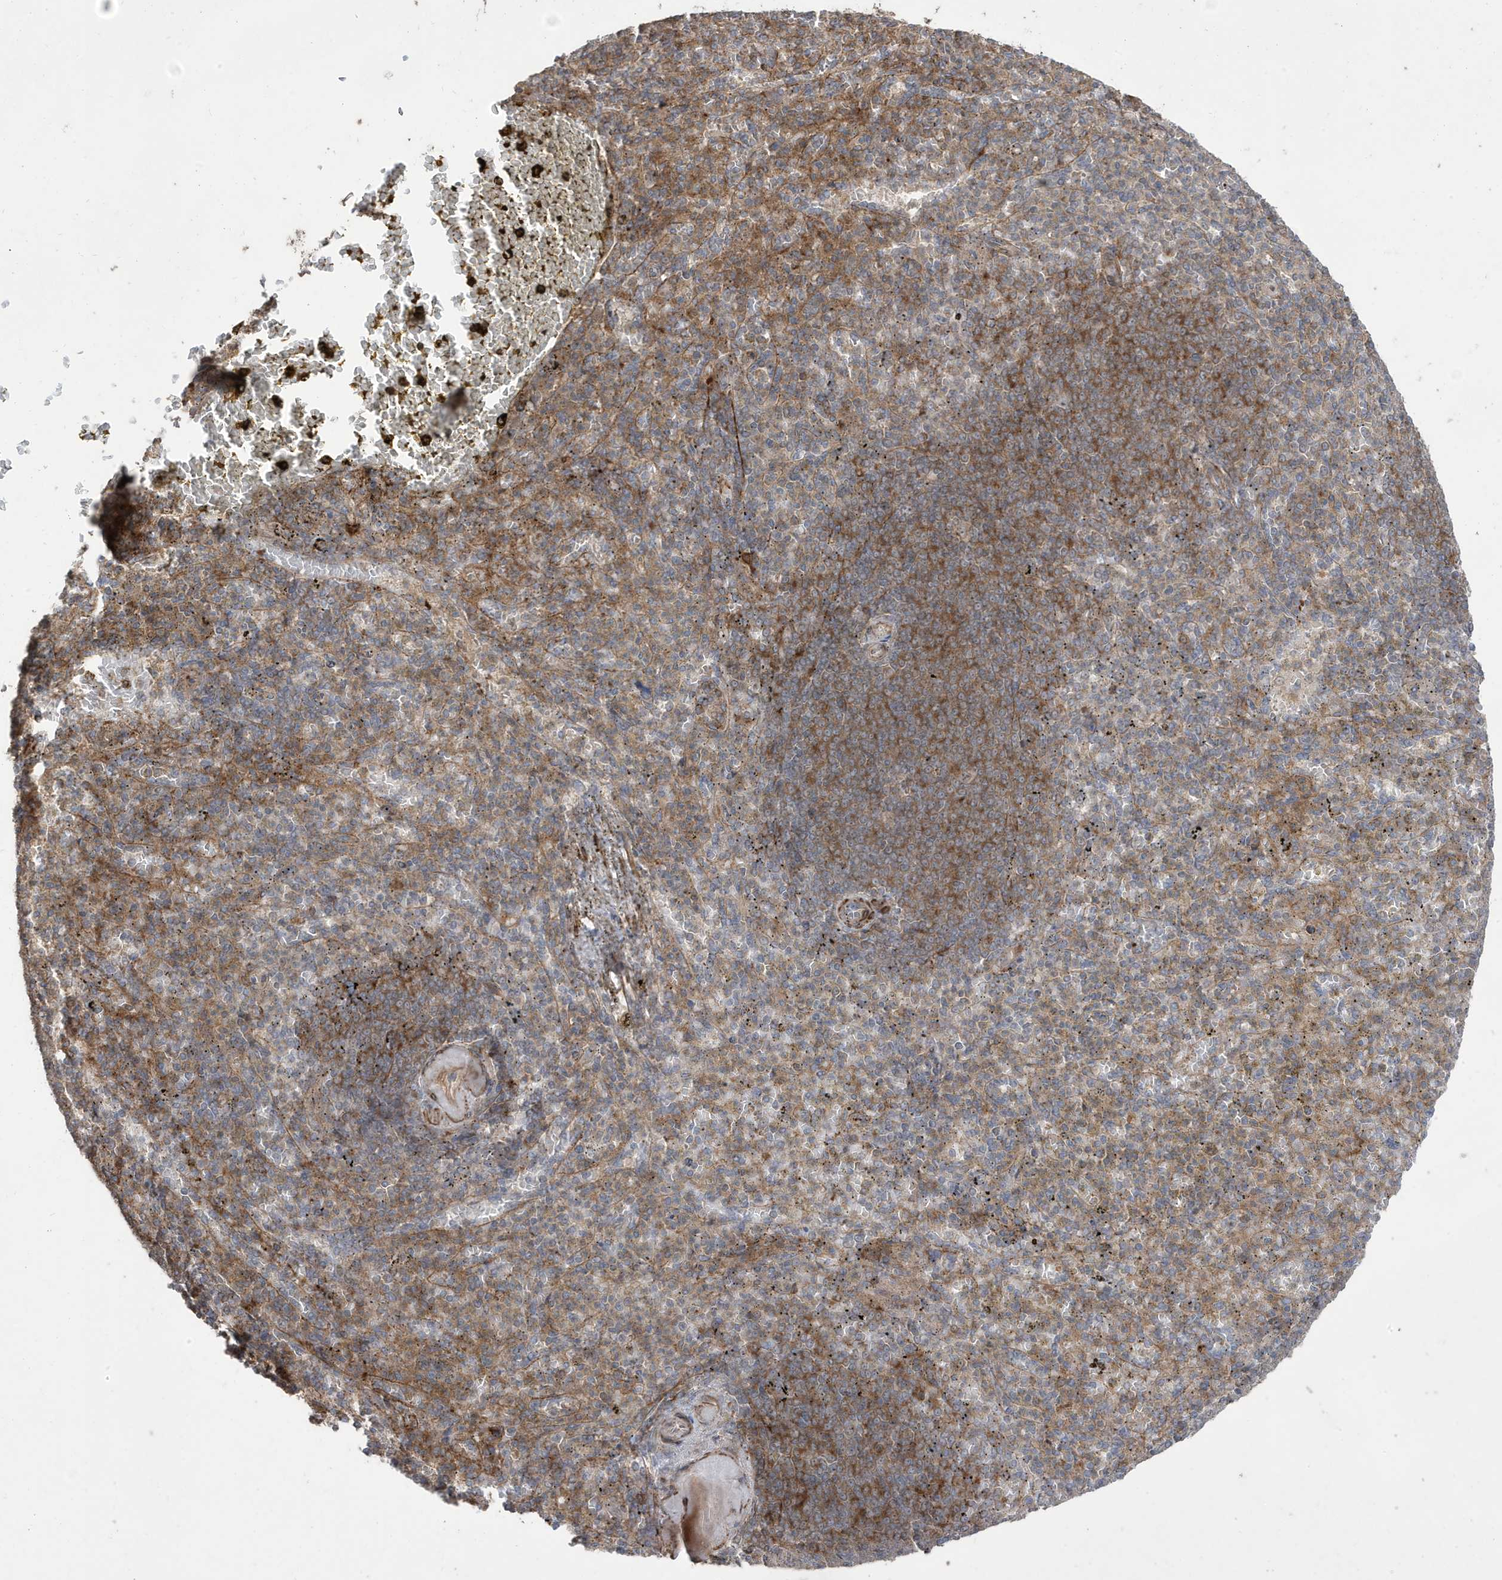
{"staining": {"intensity": "moderate", "quantity": "25%-75%", "location": "cytoplasmic/membranous"}, "tissue": "spleen", "cell_type": "Cells in red pulp", "image_type": "normal", "snomed": [{"axis": "morphology", "description": "Normal tissue, NOS"}, {"axis": "topography", "description": "Spleen"}], "caption": "Normal spleen was stained to show a protein in brown. There is medium levels of moderate cytoplasmic/membranous staining in approximately 25%-75% of cells in red pulp. (DAB IHC with brightfield microscopy, high magnification).", "gene": "CETN3", "patient": {"sex": "female", "age": 74}}